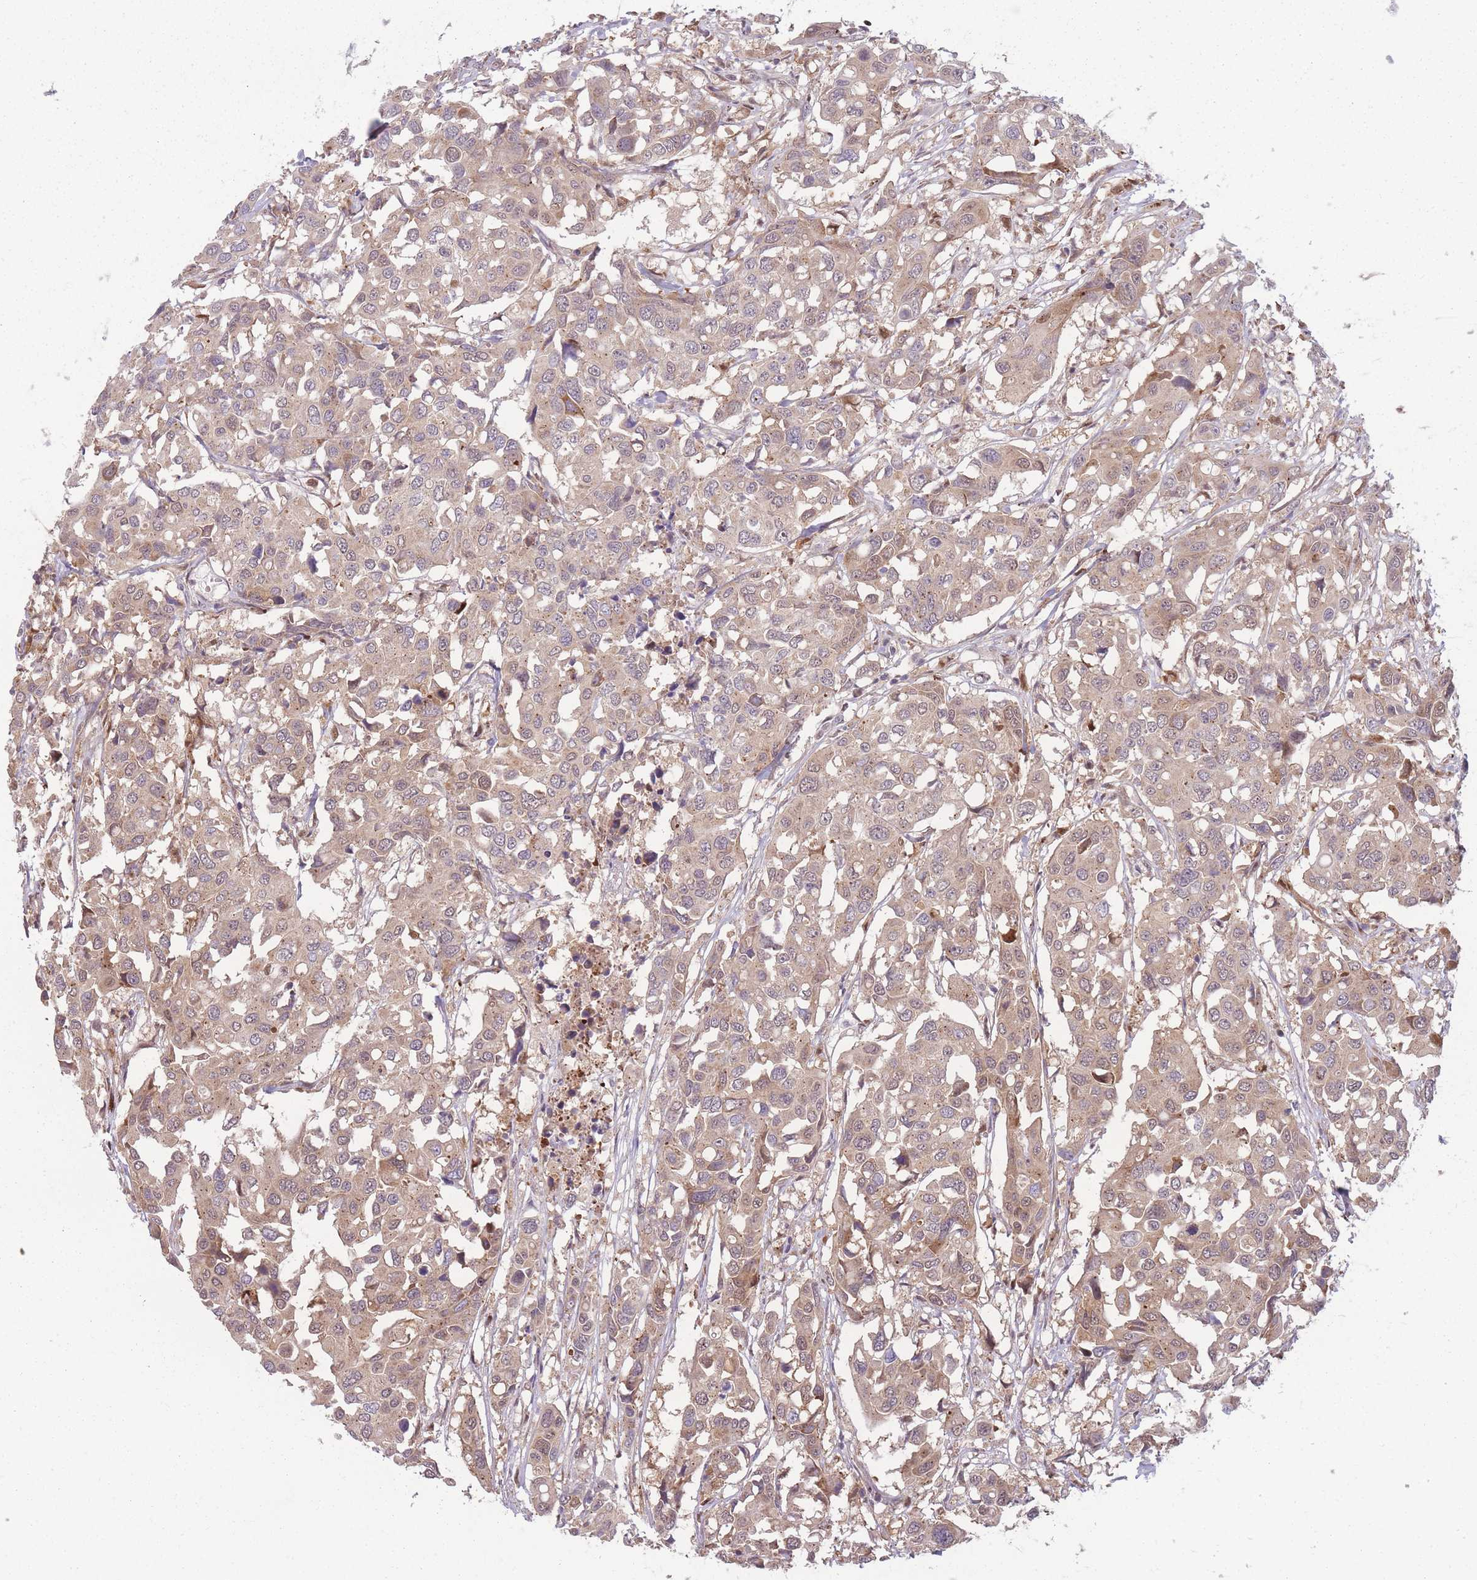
{"staining": {"intensity": "weak", "quantity": "25%-75%", "location": "cytoplasmic/membranous,nuclear"}, "tissue": "colorectal cancer", "cell_type": "Tumor cells", "image_type": "cancer", "snomed": [{"axis": "morphology", "description": "Adenocarcinoma, NOS"}, {"axis": "topography", "description": "Colon"}], "caption": "High-power microscopy captured an IHC image of colorectal adenocarcinoma, revealing weak cytoplasmic/membranous and nuclear positivity in about 25%-75% of tumor cells. (brown staining indicates protein expression, while blue staining denotes nuclei).", "gene": "LGALS9", "patient": {"sex": "male", "age": 77}}